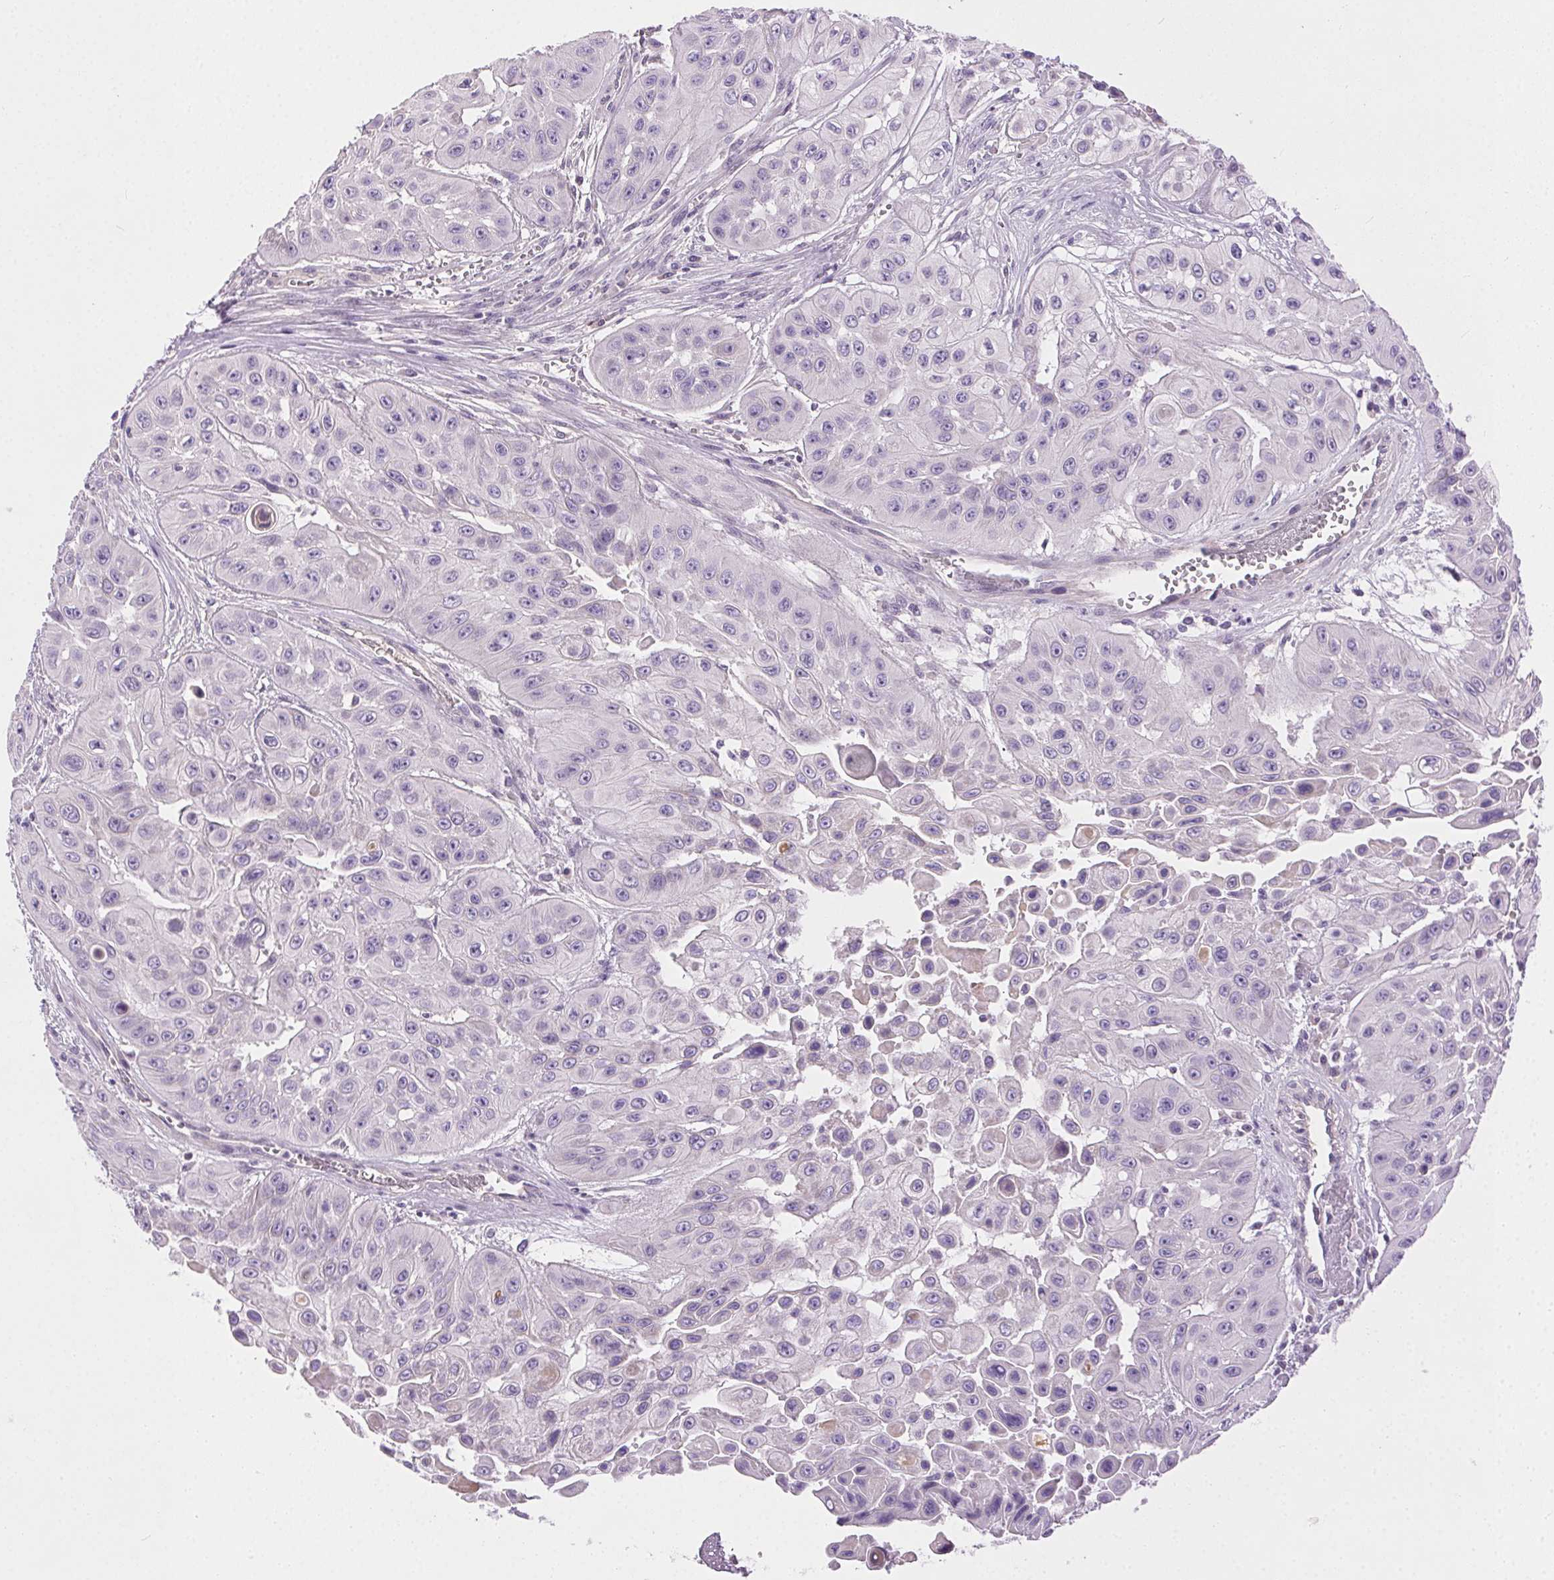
{"staining": {"intensity": "negative", "quantity": "none", "location": "none"}, "tissue": "head and neck cancer", "cell_type": "Tumor cells", "image_type": "cancer", "snomed": [{"axis": "morphology", "description": "Adenocarcinoma, NOS"}, {"axis": "topography", "description": "Head-Neck"}], "caption": "High power microscopy histopathology image of an IHC image of head and neck cancer (adenocarcinoma), revealing no significant staining in tumor cells.", "gene": "SYCE2", "patient": {"sex": "male", "age": 73}}